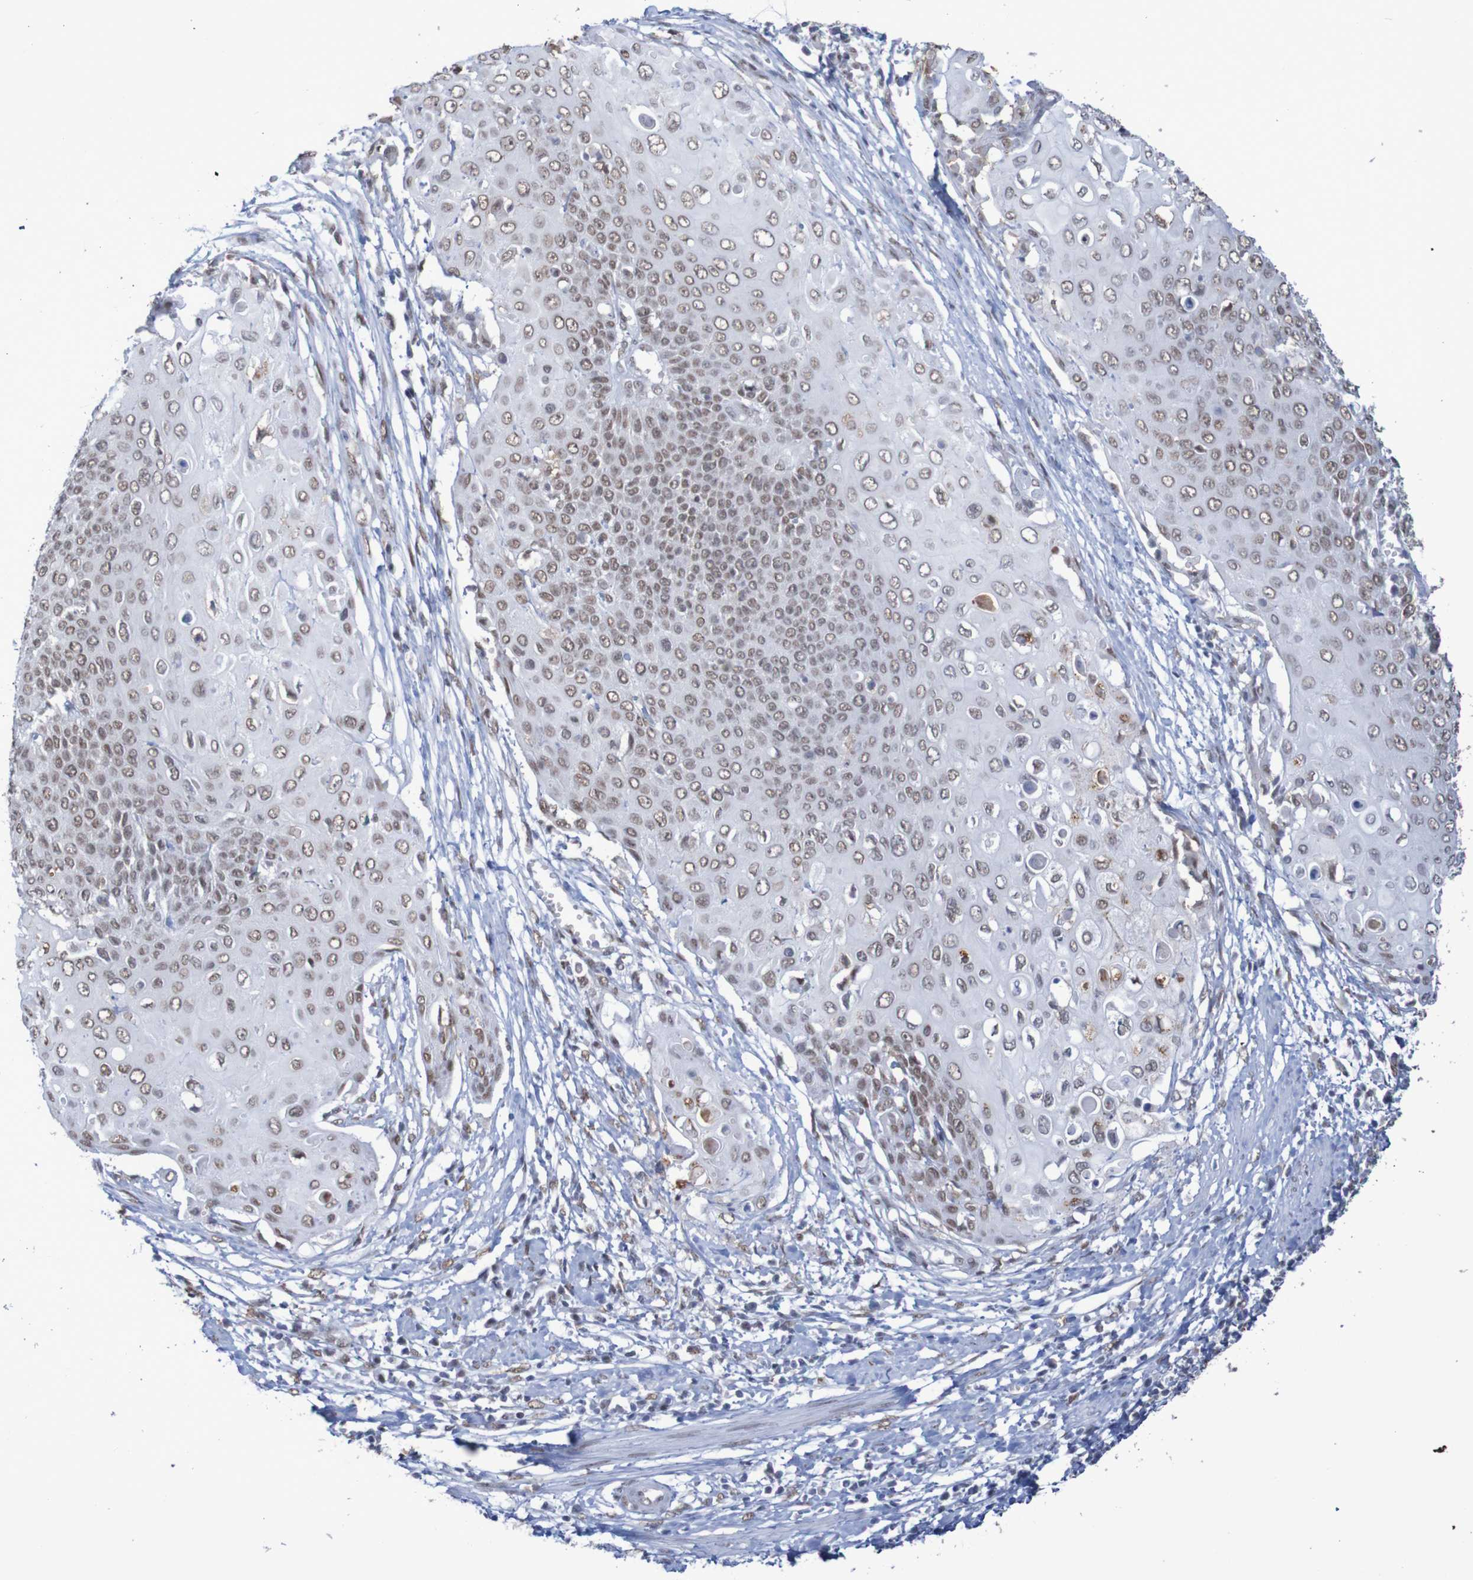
{"staining": {"intensity": "moderate", "quantity": "25%-75%", "location": "nuclear"}, "tissue": "cervical cancer", "cell_type": "Tumor cells", "image_type": "cancer", "snomed": [{"axis": "morphology", "description": "Squamous cell carcinoma, NOS"}, {"axis": "topography", "description": "Cervix"}], "caption": "Immunohistochemical staining of human cervical squamous cell carcinoma exhibits medium levels of moderate nuclear protein expression in approximately 25%-75% of tumor cells.", "gene": "MRTFB", "patient": {"sex": "female", "age": 39}}